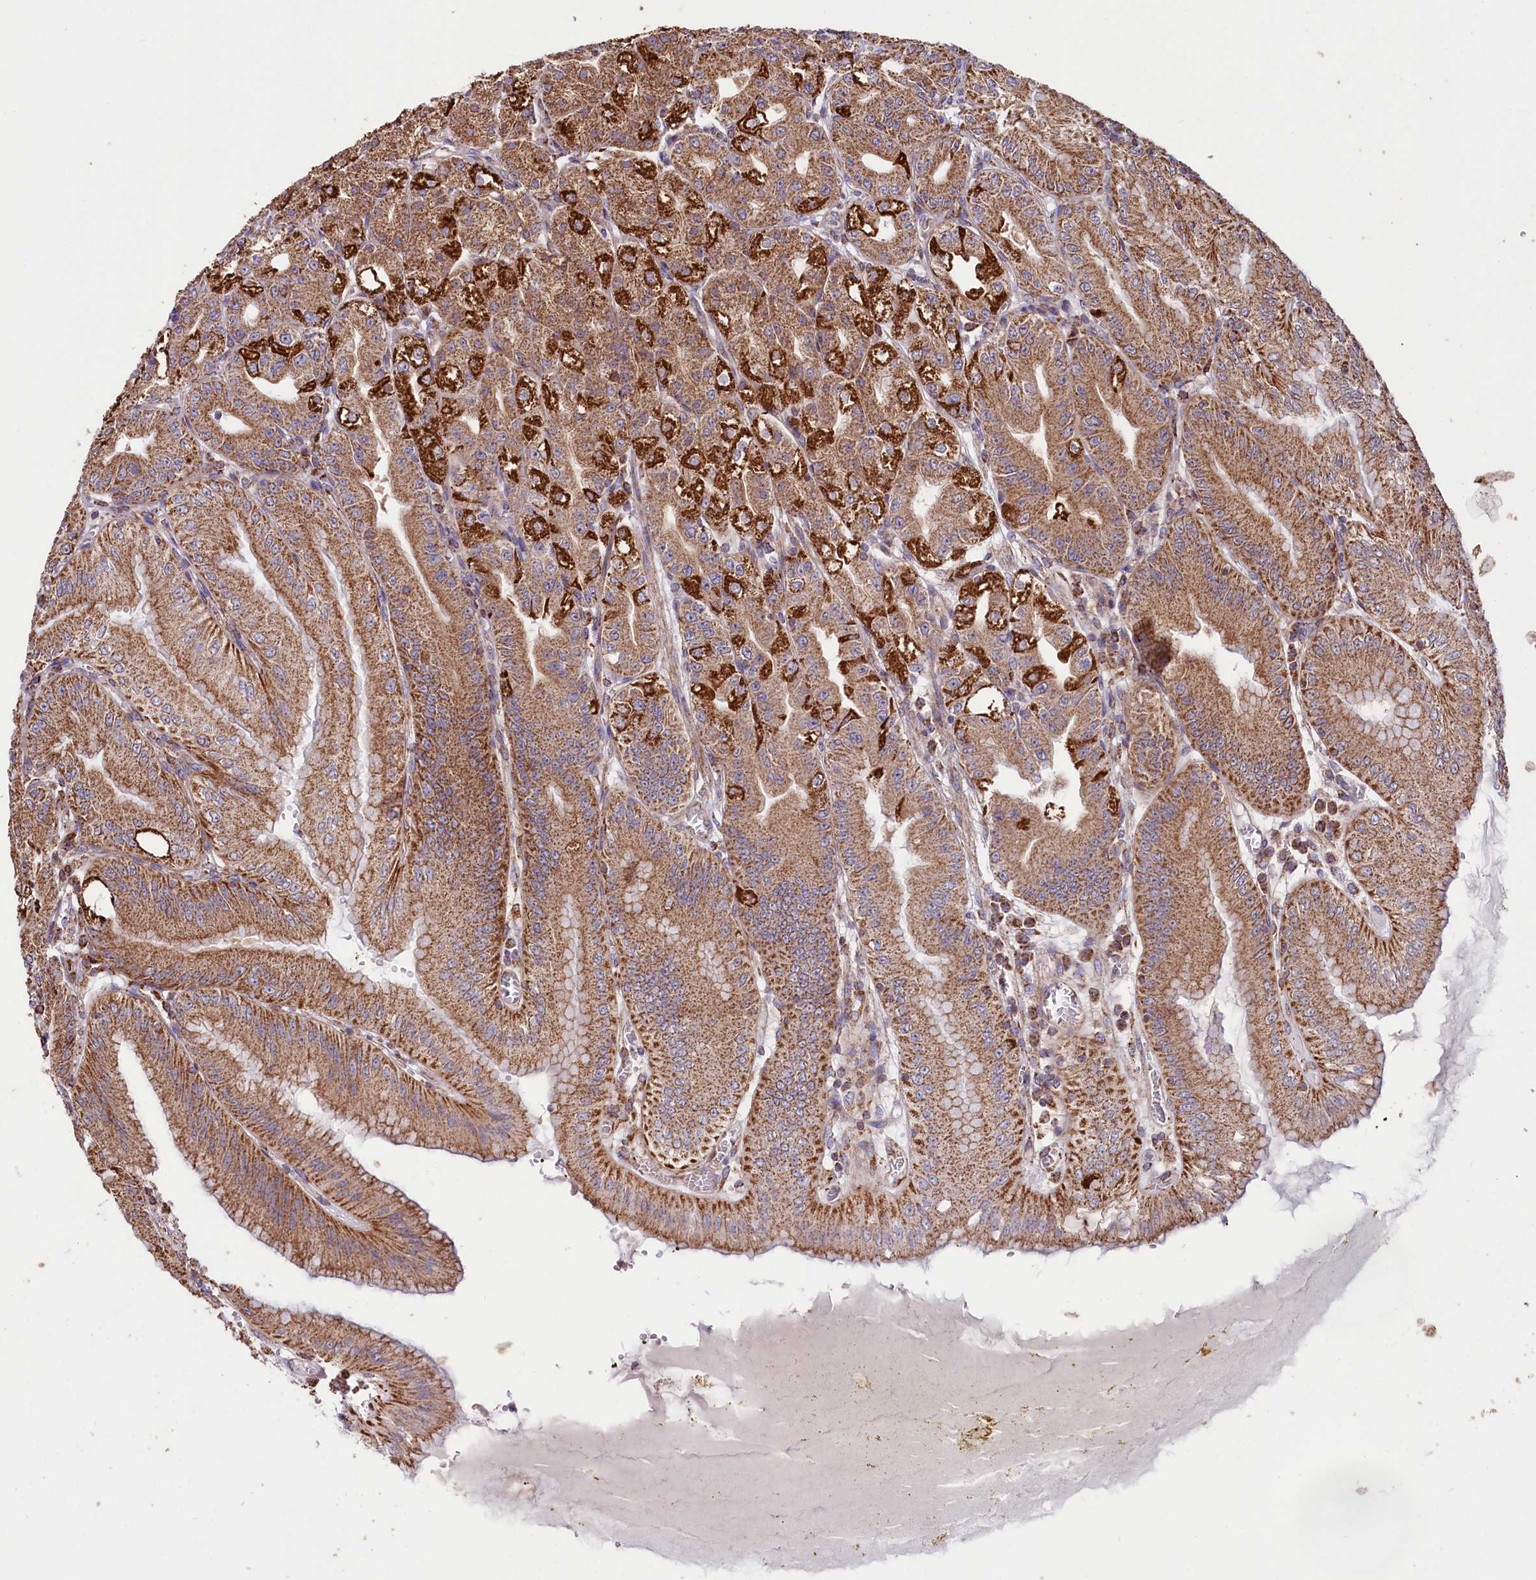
{"staining": {"intensity": "strong", "quantity": ">75%", "location": "cytoplasmic/membranous"}, "tissue": "stomach", "cell_type": "Glandular cells", "image_type": "normal", "snomed": [{"axis": "morphology", "description": "Normal tissue, NOS"}, {"axis": "topography", "description": "Stomach, upper"}, {"axis": "topography", "description": "Stomach, lower"}], "caption": "Immunohistochemistry (IHC) (DAB) staining of normal human stomach demonstrates strong cytoplasmic/membranous protein expression in about >75% of glandular cells. The staining was performed using DAB, with brown indicating positive protein expression. Nuclei are stained blue with hematoxylin.", "gene": "NUDT15", "patient": {"sex": "male", "age": 71}}